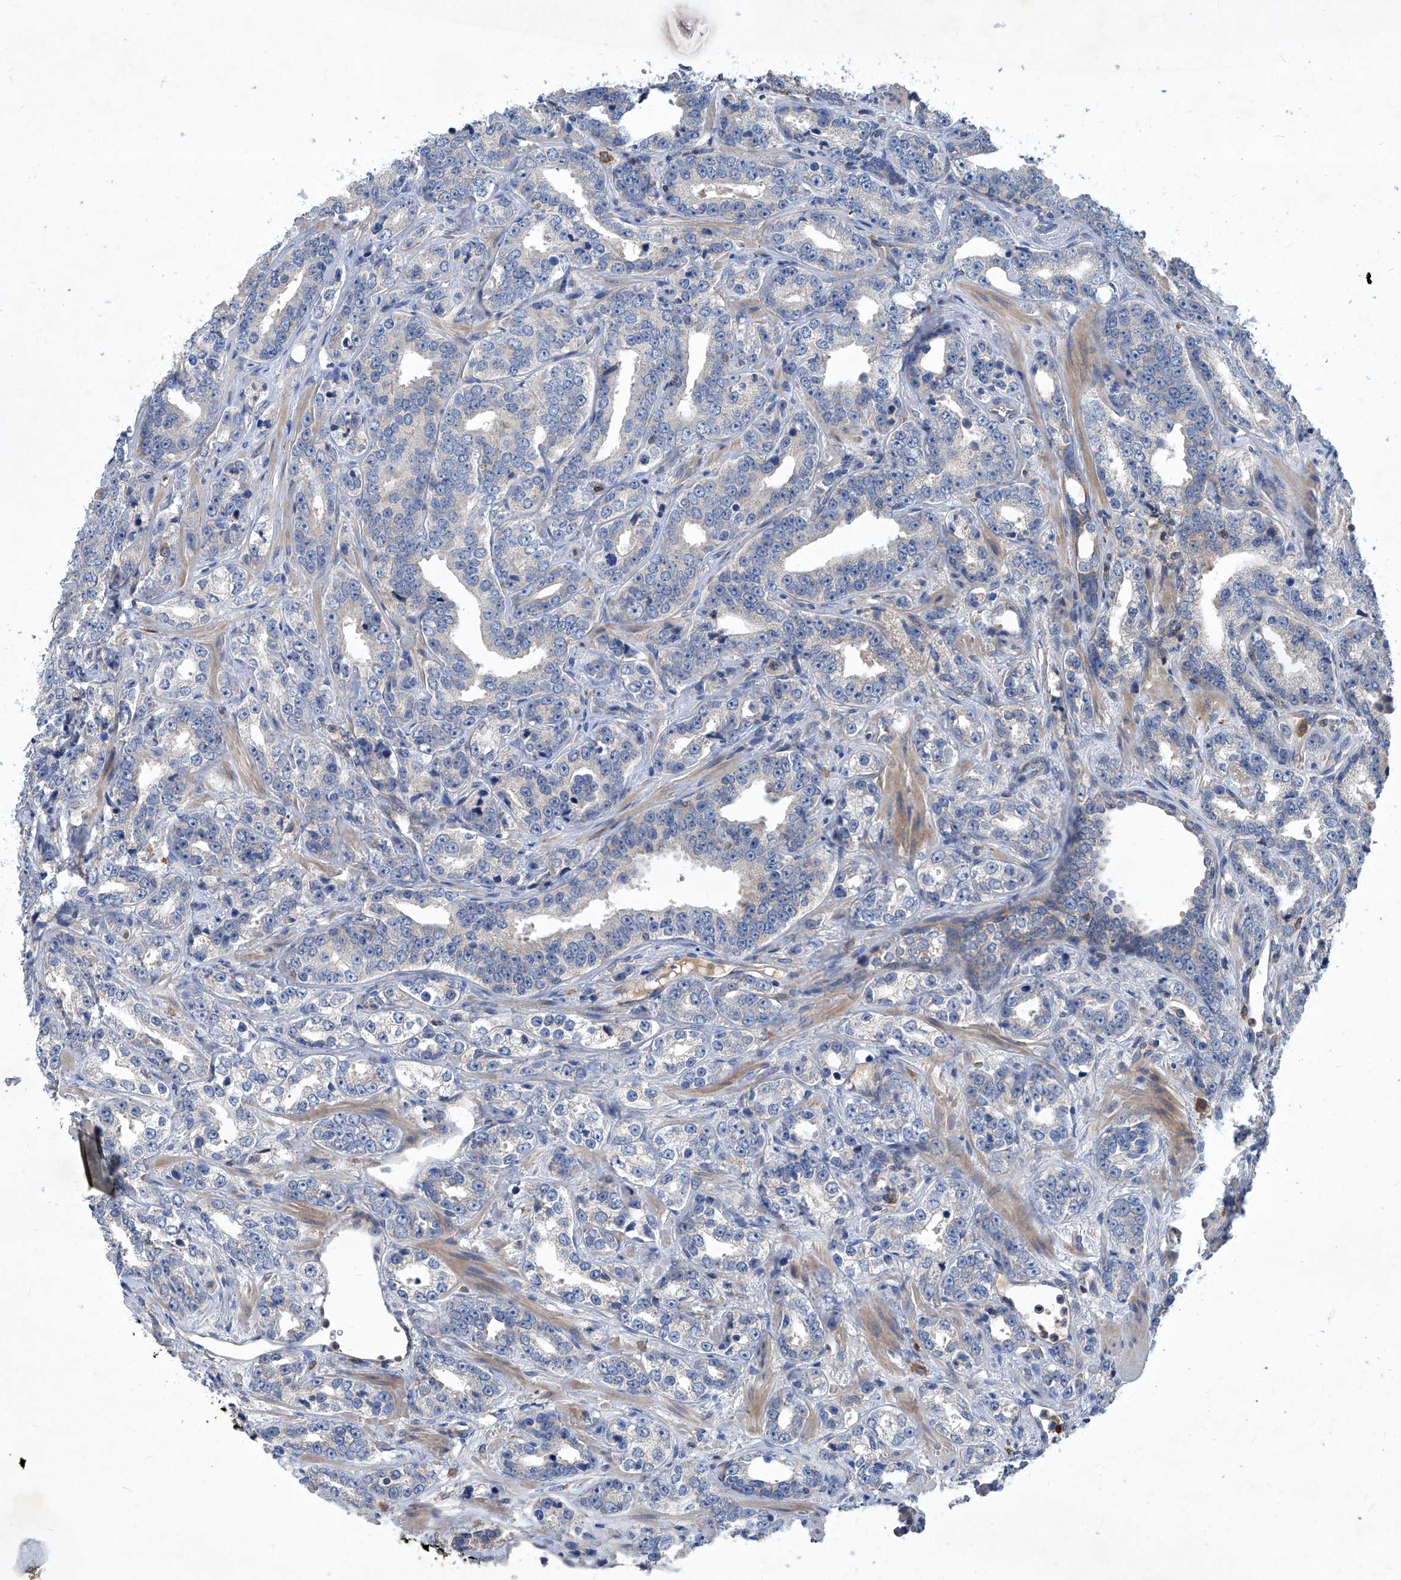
{"staining": {"intensity": "negative", "quantity": "none", "location": "none"}, "tissue": "prostate cancer", "cell_type": "Tumor cells", "image_type": "cancer", "snomed": [{"axis": "morphology", "description": "Adenocarcinoma, High grade"}, {"axis": "topography", "description": "Prostate"}], "caption": "Micrograph shows no protein positivity in tumor cells of prostate cancer (adenocarcinoma (high-grade)) tissue.", "gene": "EPHA8", "patient": {"sex": "male", "age": 62}}